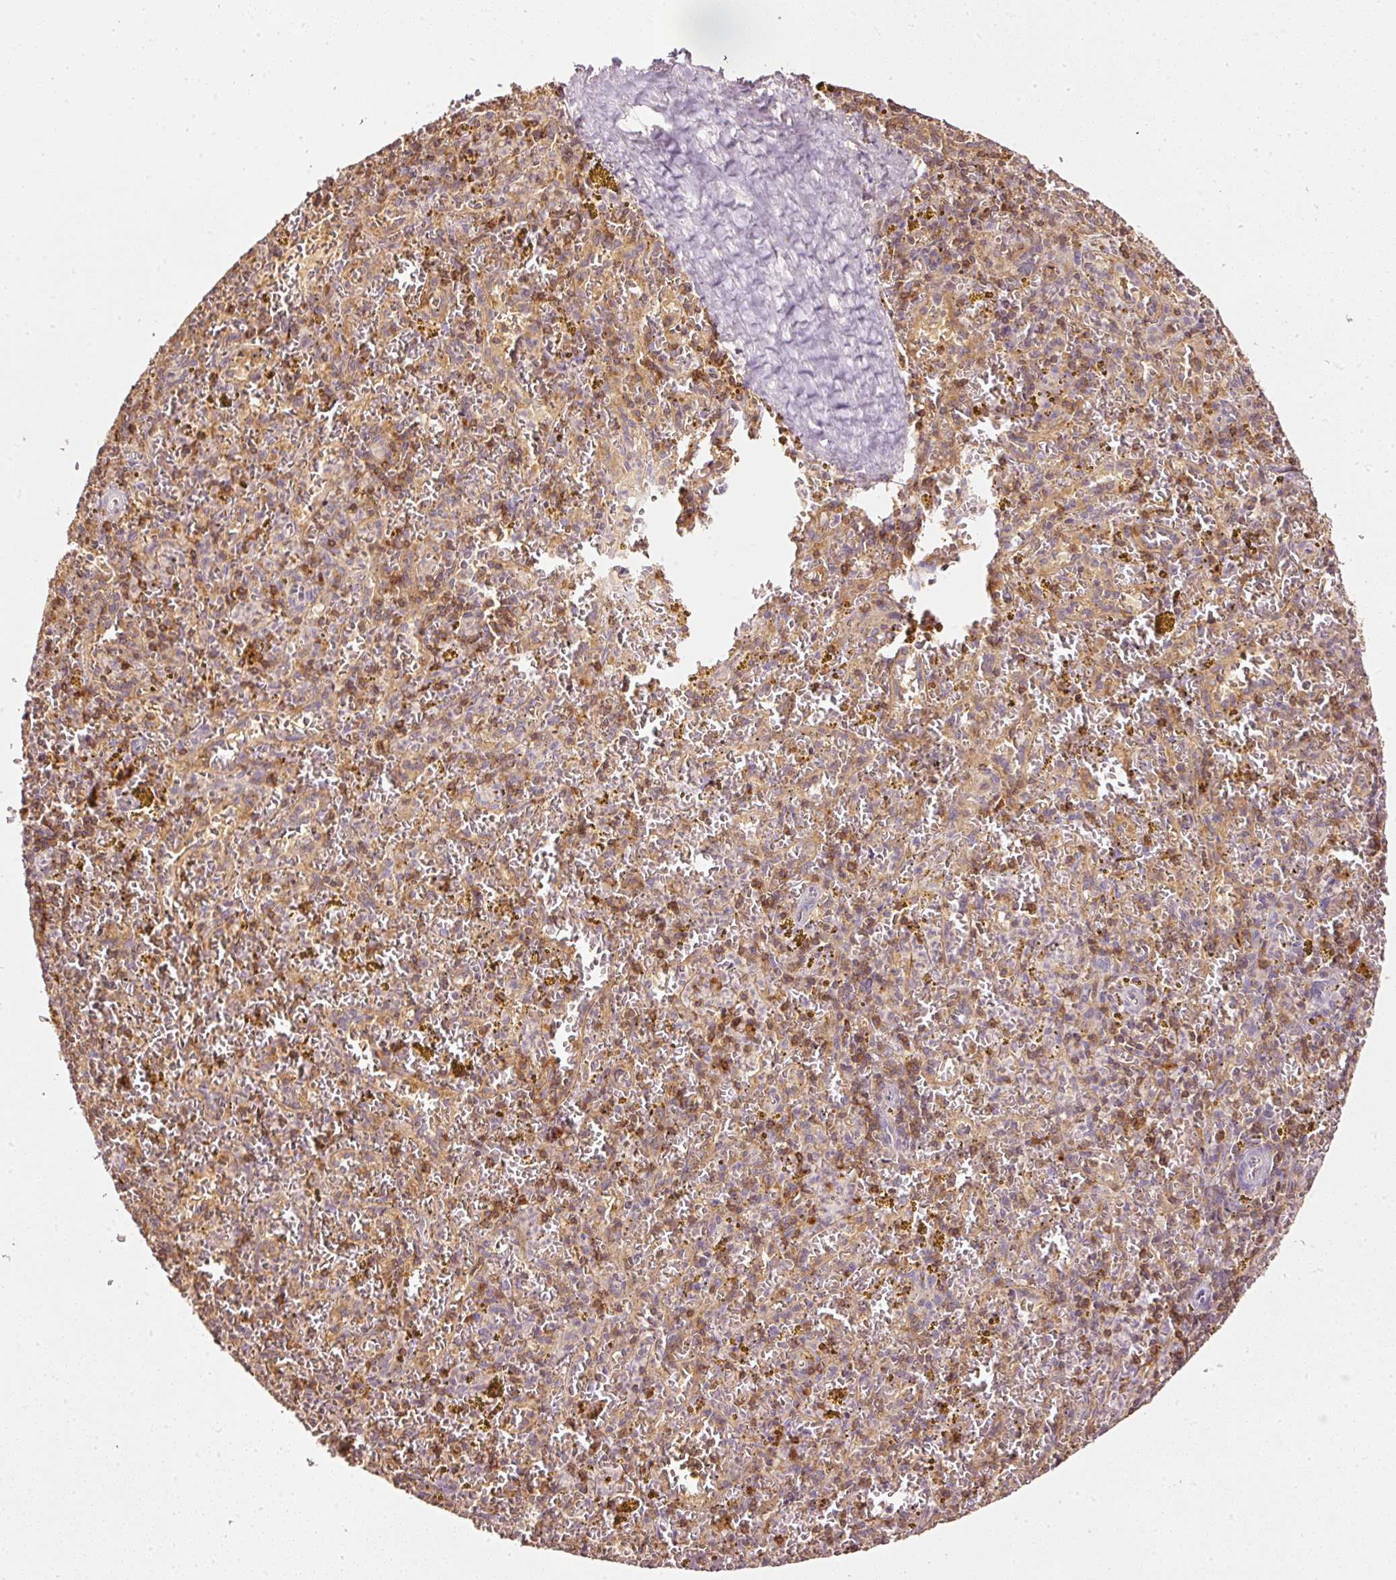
{"staining": {"intensity": "moderate", "quantity": "25%-75%", "location": "cytoplasmic/membranous"}, "tissue": "spleen", "cell_type": "Cells in red pulp", "image_type": "normal", "snomed": [{"axis": "morphology", "description": "Normal tissue, NOS"}, {"axis": "topography", "description": "Spleen"}], "caption": "Immunohistochemical staining of benign spleen reveals moderate cytoplasmic/membranous protein staining in approximately 25%-75% of cells in red pulp.", "gene": "EVL", "patient": {"sex": "male", "age": 57}}